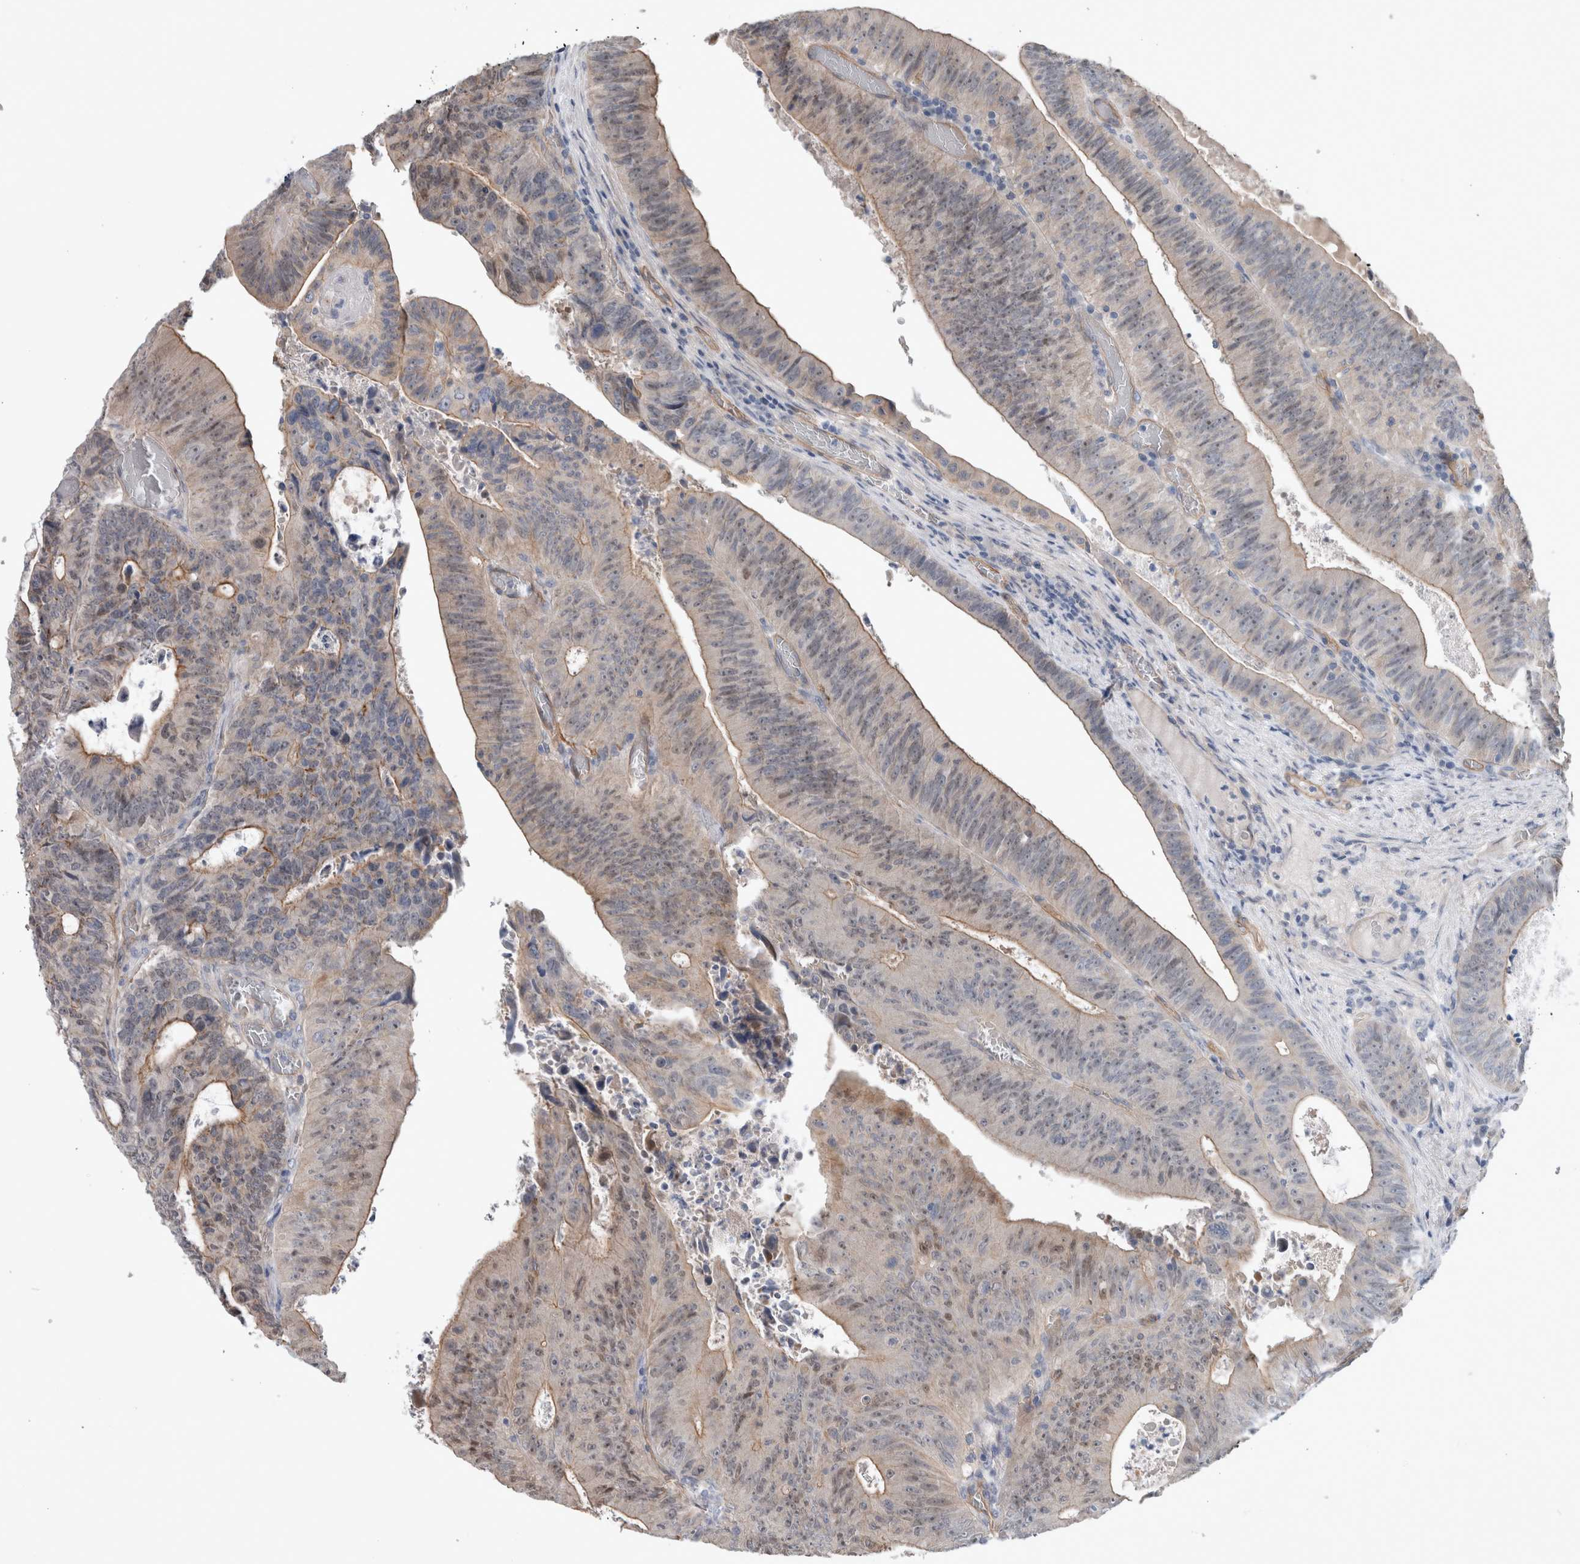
{"staining": {"intensity": "moderate", "quantity": "<25%", "location": "cytoplasmic/membranous,nuclear"}, "tissue": "colorectal cancer", "cell_type": "Tumor cells", "image_type": "cancer", "snomed": [{"axis": "morphology", "description": "Adenocarcinoma, NOS"}, {"axis": "topography", "description": "Colon"}], "caption": "The histopathology image reveals immunohistochemical staining of colorectal cancer. There is moderate cytoplasmic/membranous and nuclear positivity is present in about <25% of tumor cells.", "gene": "BCAM", "patient": {"sex": "male", "age": 87}}